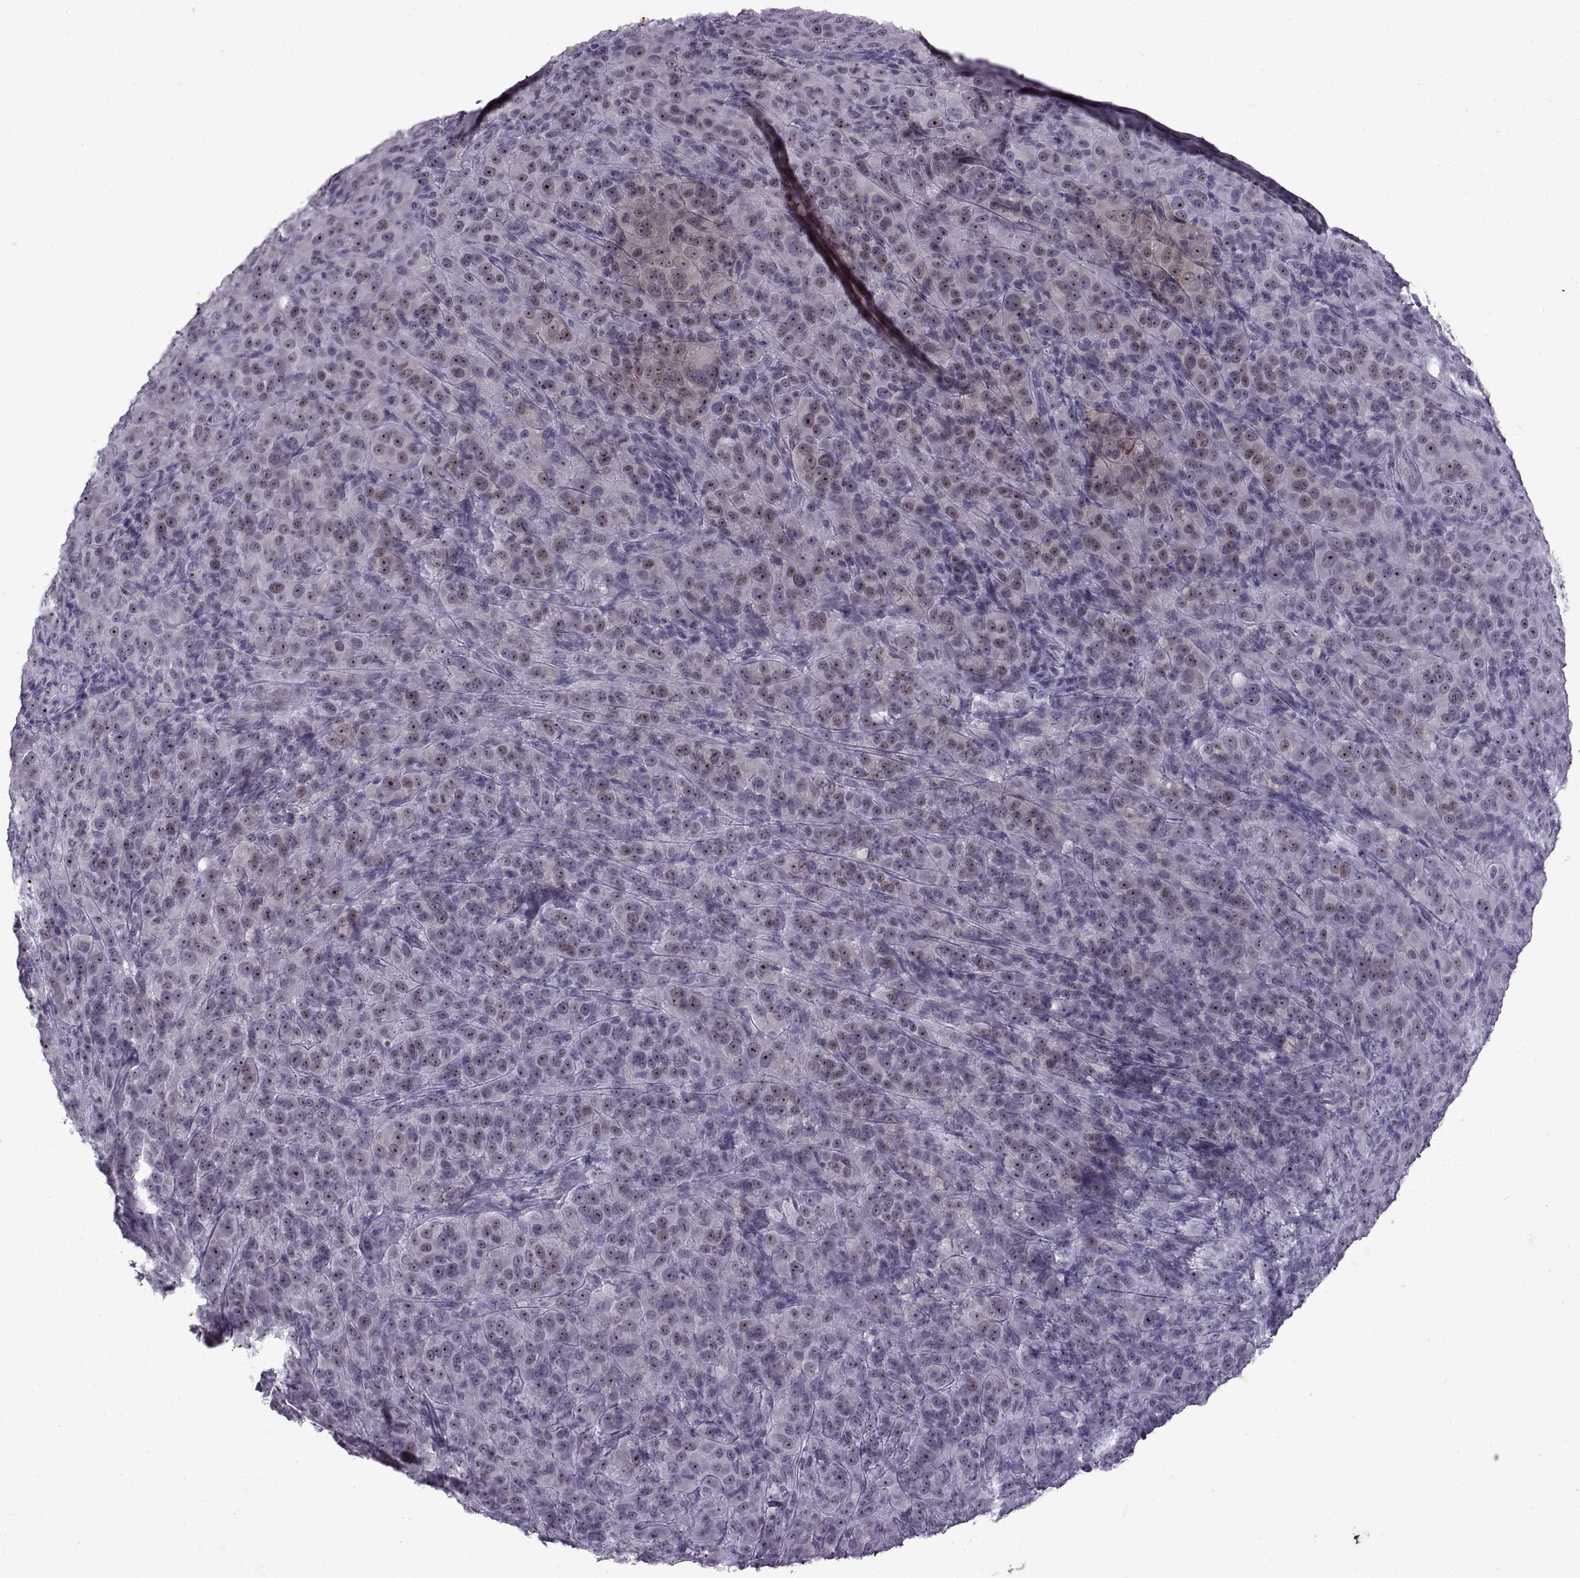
{"staining": {"intensity": "moderate", "quantity": ">75%", "location": "nuclear"}, "tissue": "melanoma", "cell_type": "Tumor cells", "image_type": "cancer", "snomed": [{"axis": "morphology", "description": "Malignant melanoma, NOS"}, {"axis": "topography", "description": "Skin"}], "caption": "Tumor cells exhibit medium levels of moderate nuclear staining in approximately >75% of cells in melanoma.", "gene": "SINHCAF", "patient": {"sex": "female", "age": 87}}